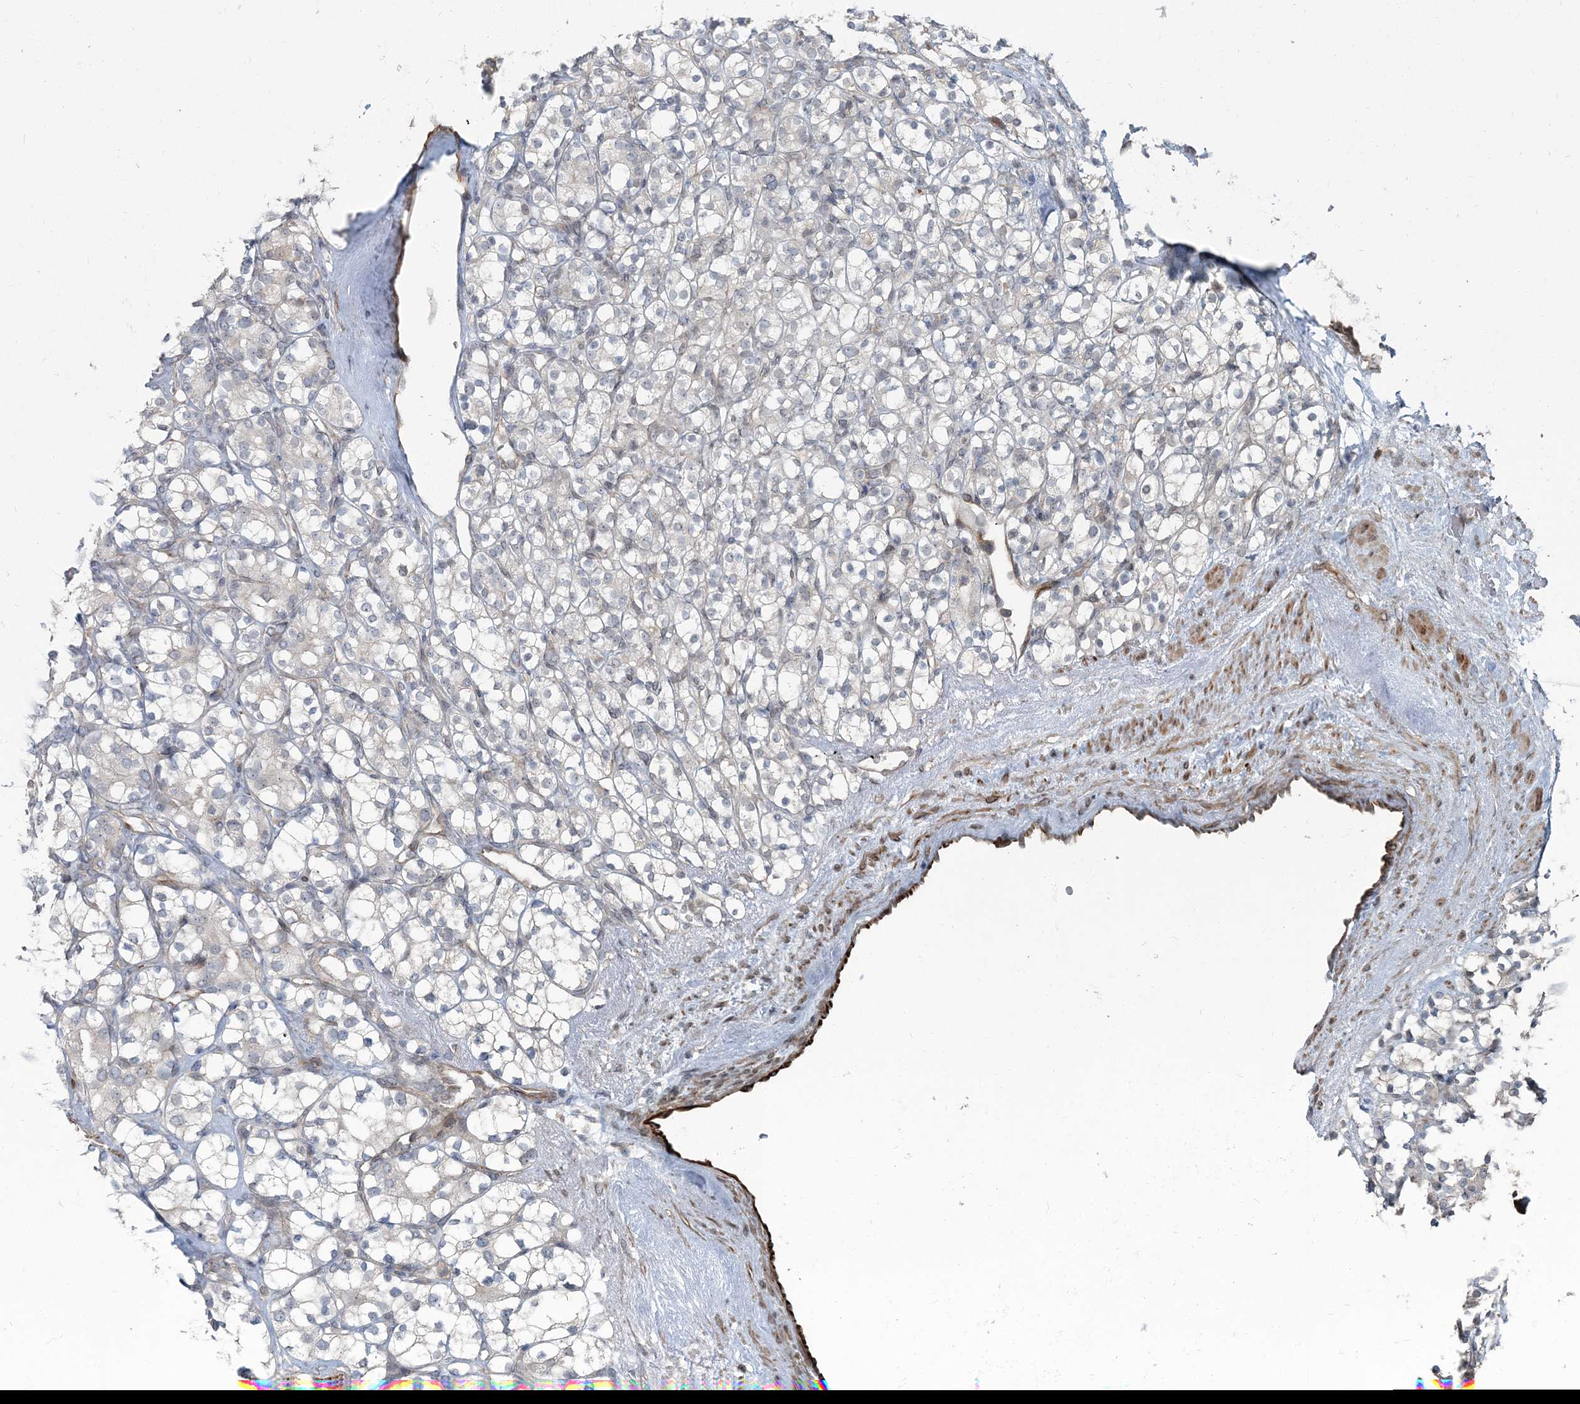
{"staining": {"intensity": "negative", "quantity": "none", "location": "none"}, "tissue": "renal cancer", "cell_type": "Tumor cells", "image_type": "cancer", "snomed": [{"axis": "morphology", "description": "Adenocarcinoma, NOS"}, {"axis": "topography", "description": "Kidney"}], "caption": "An image of human adenocarcinoma (renal) is negative for staining in tumor cells.", "gene": "FBXL17", "patient": {"sex": "male", "age": 77}}